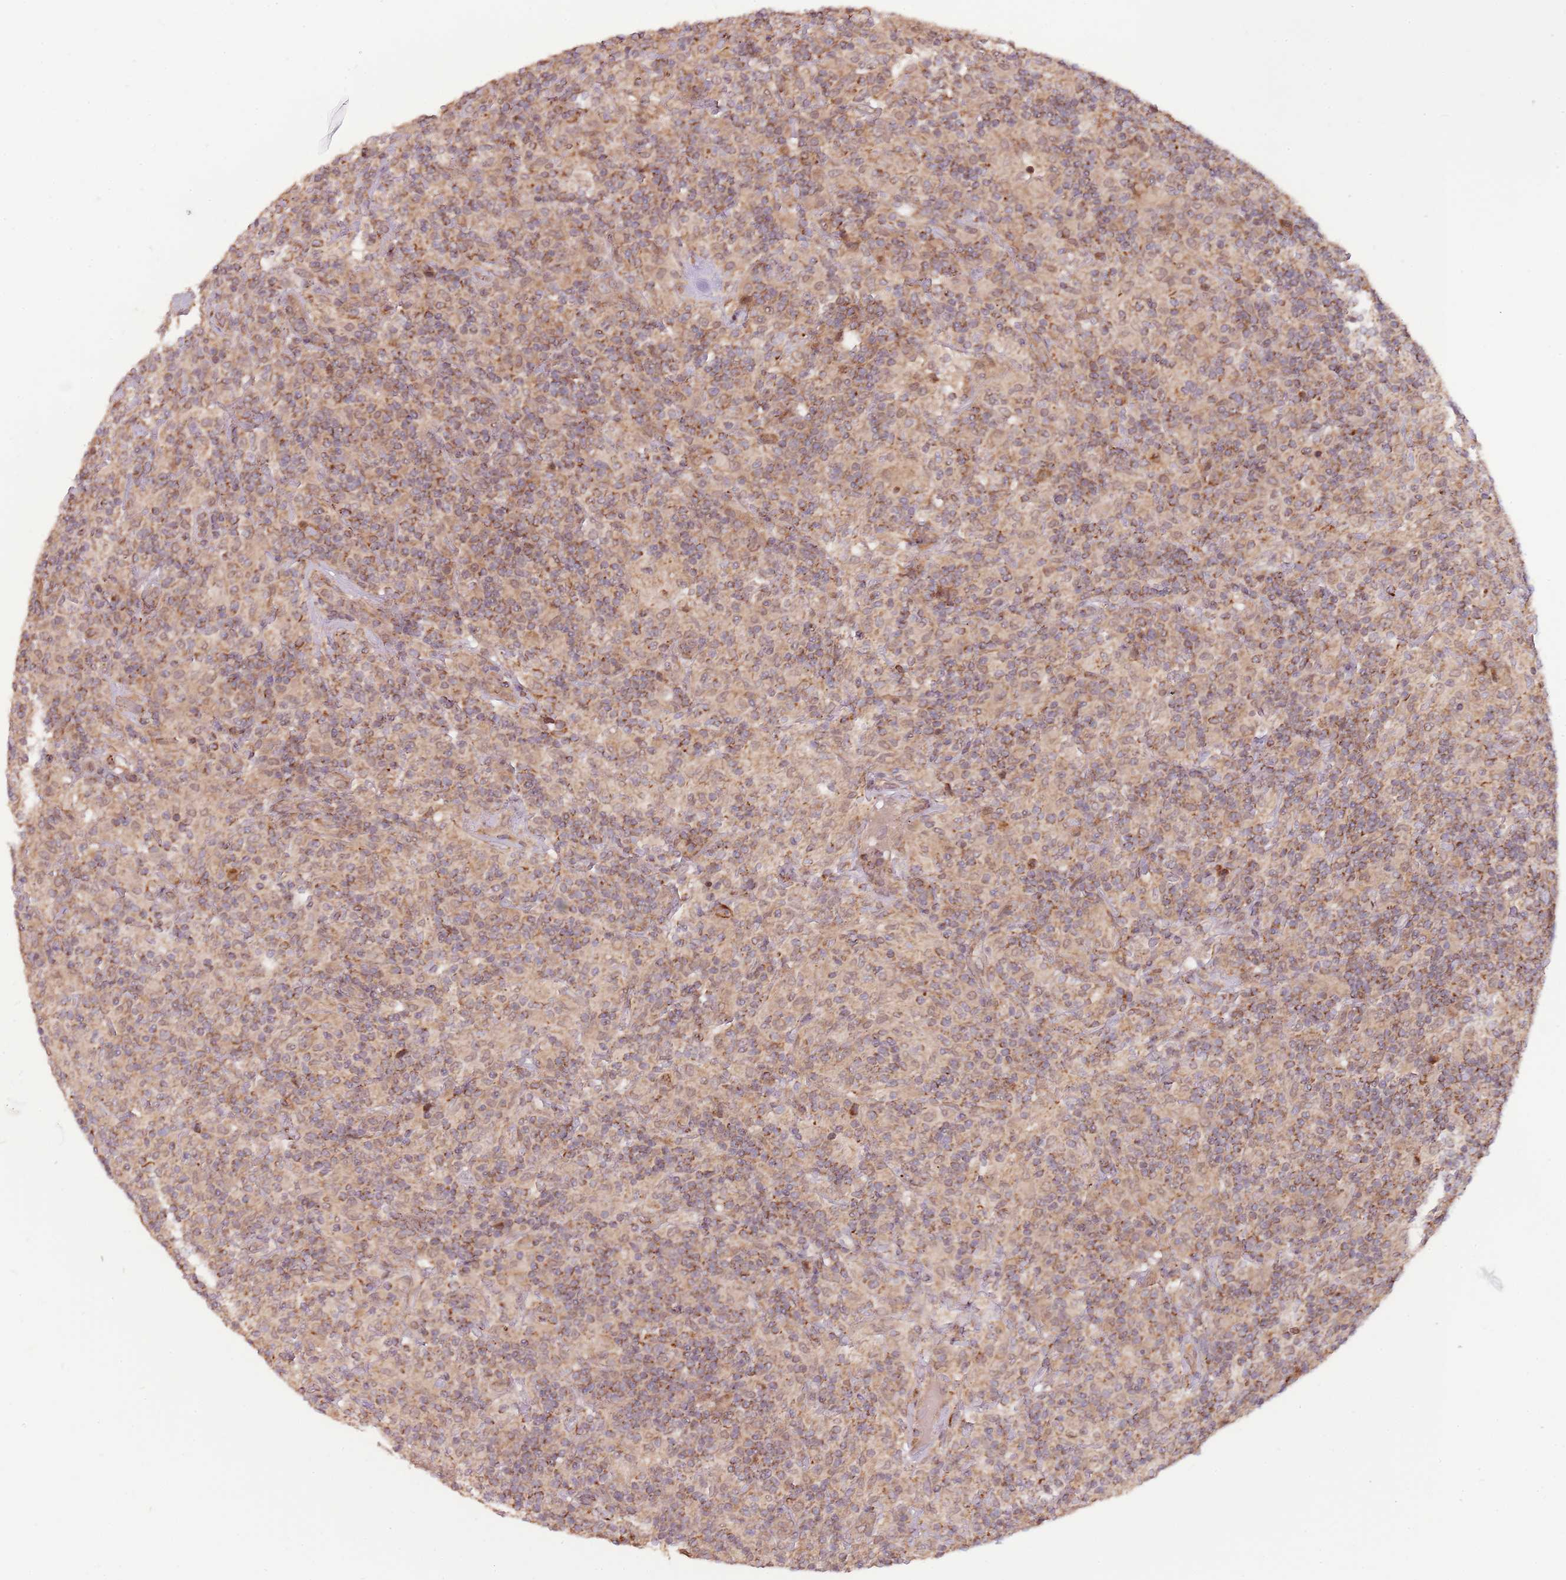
{"staining": {"intensity": "negative", "quantity": "none", "location": "none"}, "tissue": "lymphoma", "cell_type": "Tumor cells", "image_type": "cancer", "snomed": [{"axis": "morphology", "description": "Hodgkin's disease, NOS"}, {"axis": "topography", "description": "Lymph node"}], "caption": "This photomicrograph is of lymphoma stained with IHC to label a protein in brown with the nuclei are counter-stained blue. There is no staining in tumor cells.", "gene": "RNF181", "patient": {"sex": "male", "age": 70}}